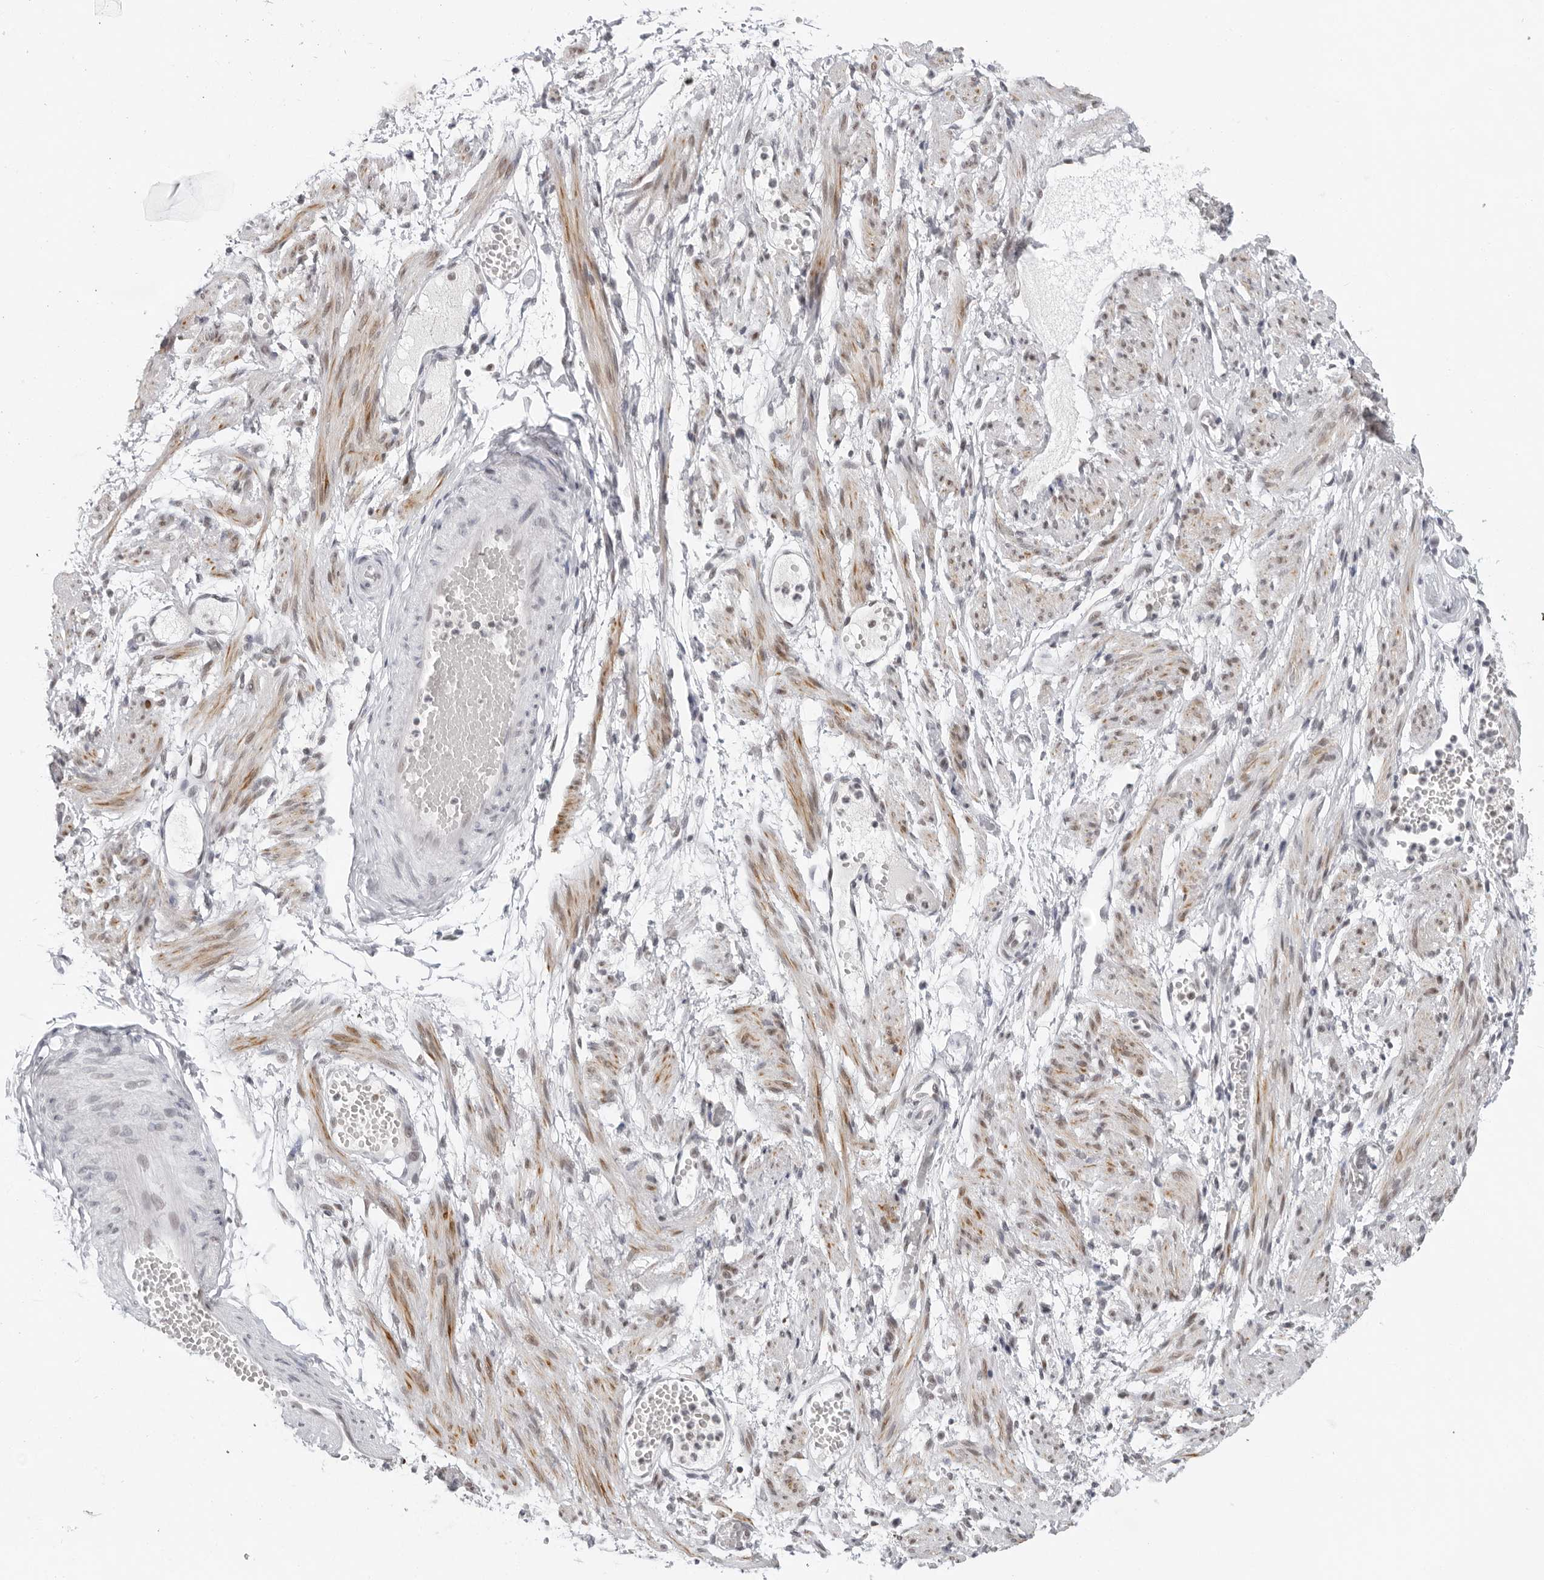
{"staining": {"intensity": "negative", "quantity": "none", "location": "none"}, "tissue": "soft tissue", "cell_type": "Fibroblasts", "image_type": "normal", "snomed": [{"axis": "morphology", "description": "Normal tissue, NOS"}, {"axis": "topography", "description": "Smooth muscle"}, {"axis": "topography", "description": "Peripheral nerve tissue"}], "caption": "Fibroblasts show no significant positivity in benign soft tissue.", "gene": "FOXK2", "patient": {"sex": "female", "age": 39}}